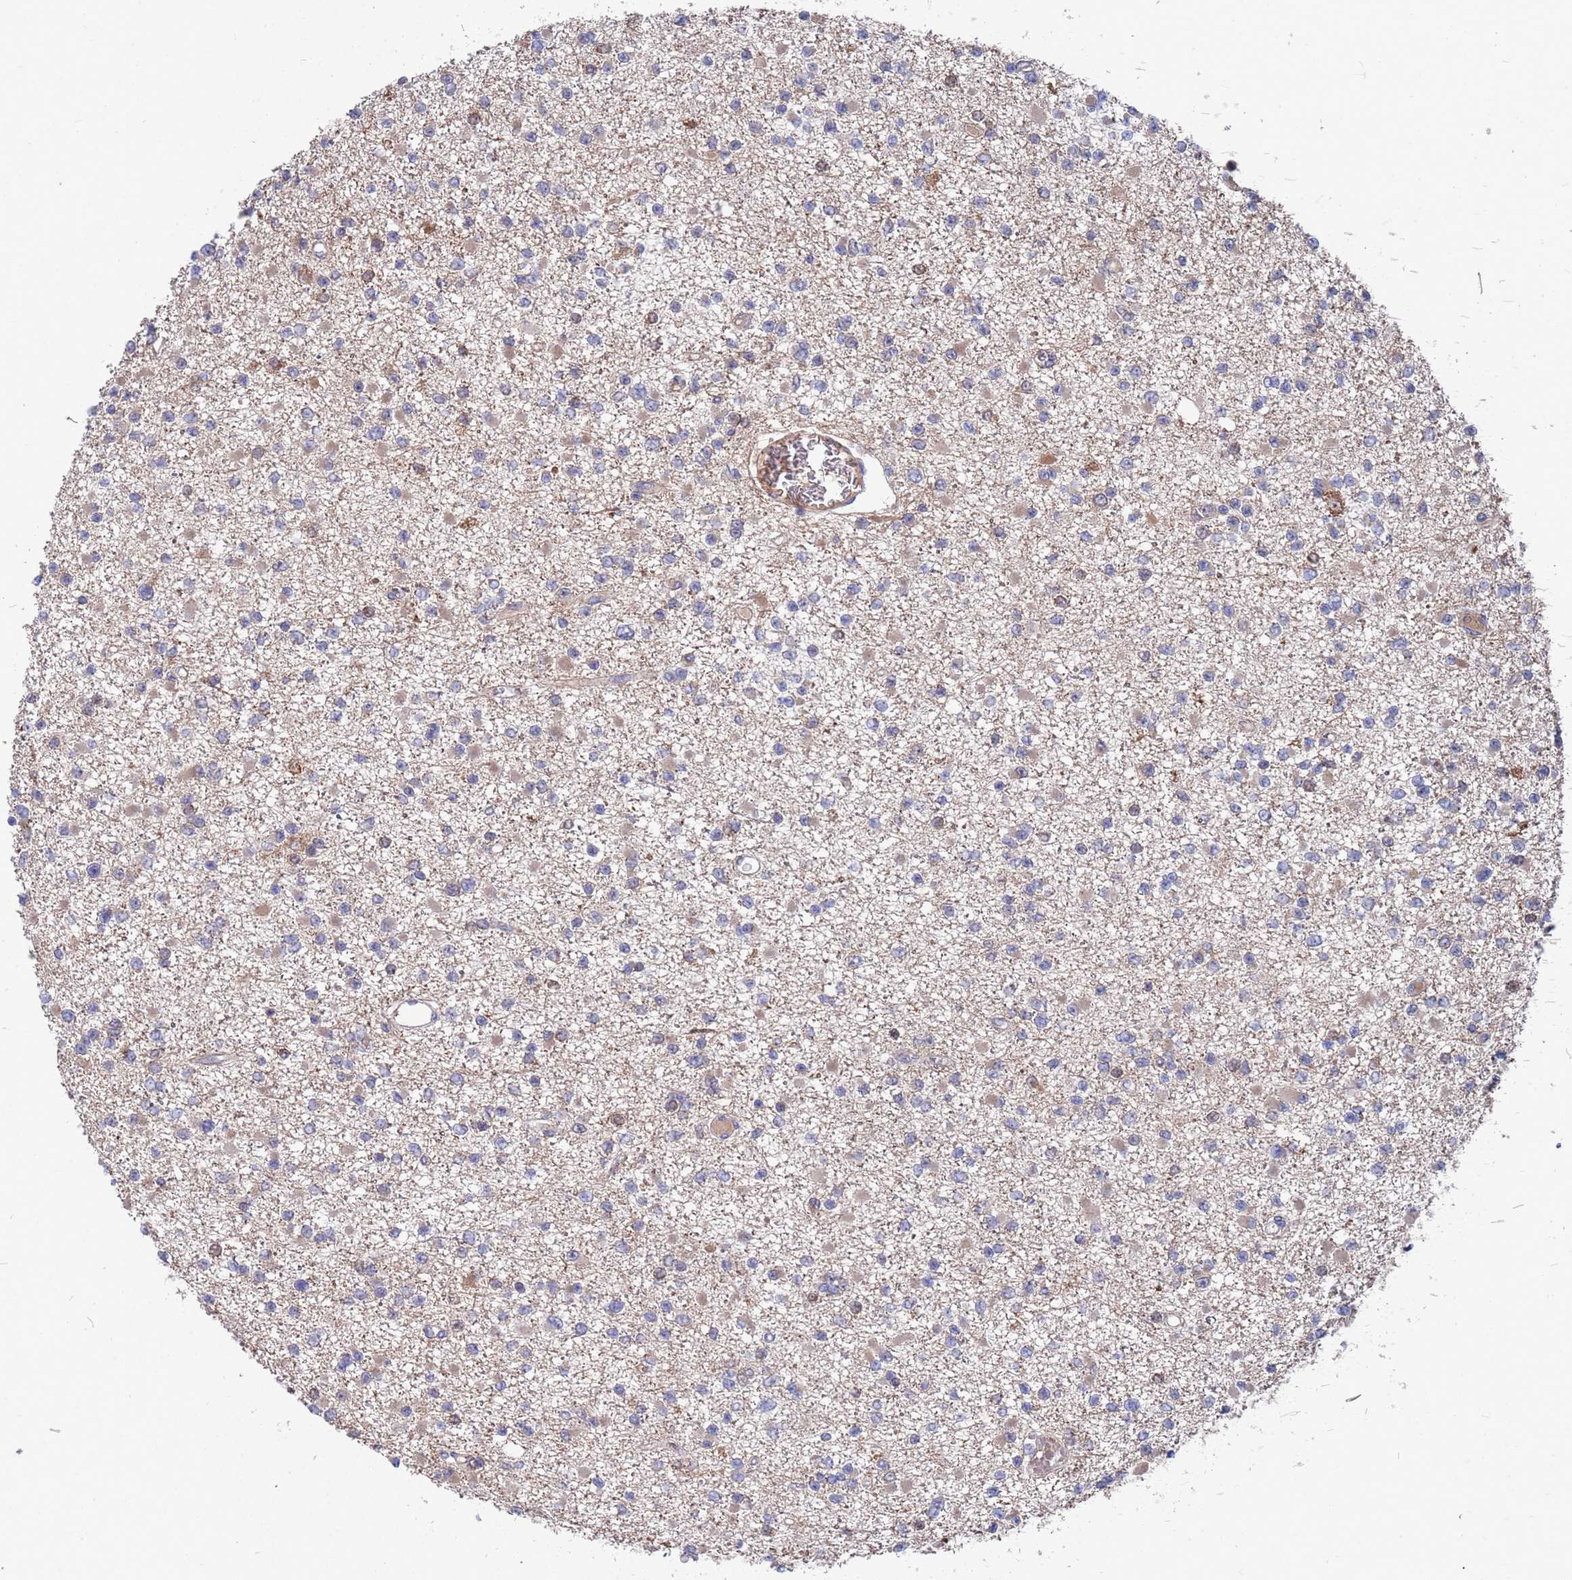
{"staining": {"intensity": "negative", "quantity": "none", "location": "none"}, "tissue": "glioma", "cell_type": "Tumor cells", "image_type": "cancer", "snomed": [{"axis": "morphology", "description": "Glioma, malignant, Low grade"}, {"axis": "topography", "description": "Brain"}], "caption": "This is an immunohistochemistry (IHC) photomicrograph of human glioma. There is no staining in tumor cells.", "gene": "TMBIM6", "patient": {"sex": "female", "age": 22}}